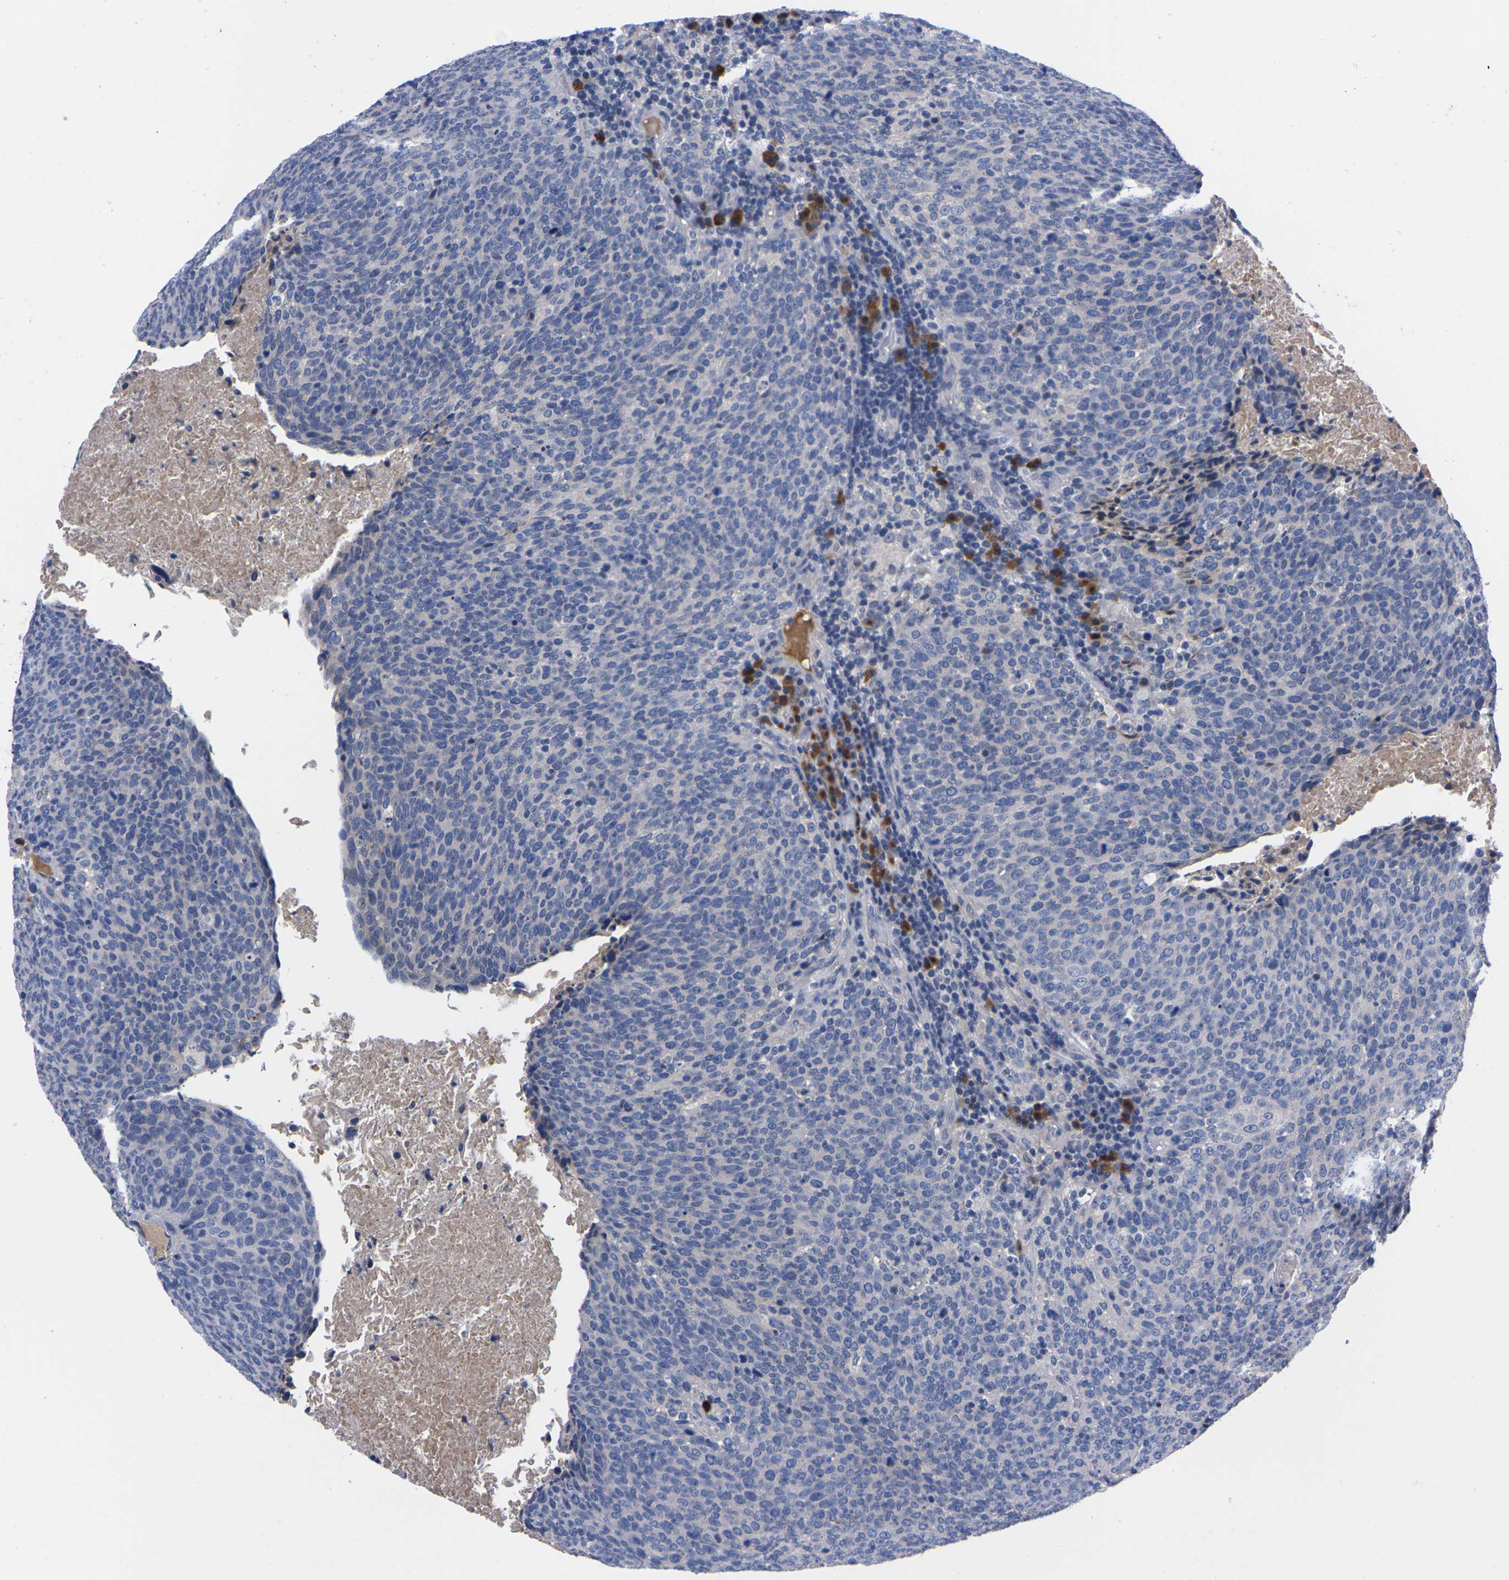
{"staining": {"intensity": "weak", "quantity": "<25%", "location": "cytoplasmic/membranous"}, "tissue": "head and neck cancer", "cell_type": "Tumor cells", "image_type": "cancer", "snomed": [{"axis": "morphology", "description": "Squamous cell carcinoma, NOS"}, {"axis": "morphology", "description": "Squamous cell carcinoma, metastatic, NOS"}, {"axis": "topography", "description": "Lymph node"}, {"axis": "topography", "description": "Head-Neck"}], "caption": "Immunohistochemistry (IHC) micrograph of neoplastic tissue: head and neck metastatic squamous cell carcinoma stained with DAB (3,3'-diaminobenzidine) shows no significant protein expression in tumor cells.", "gene": "FAM210A", "patient": {"sex": "male", "age": 62}}